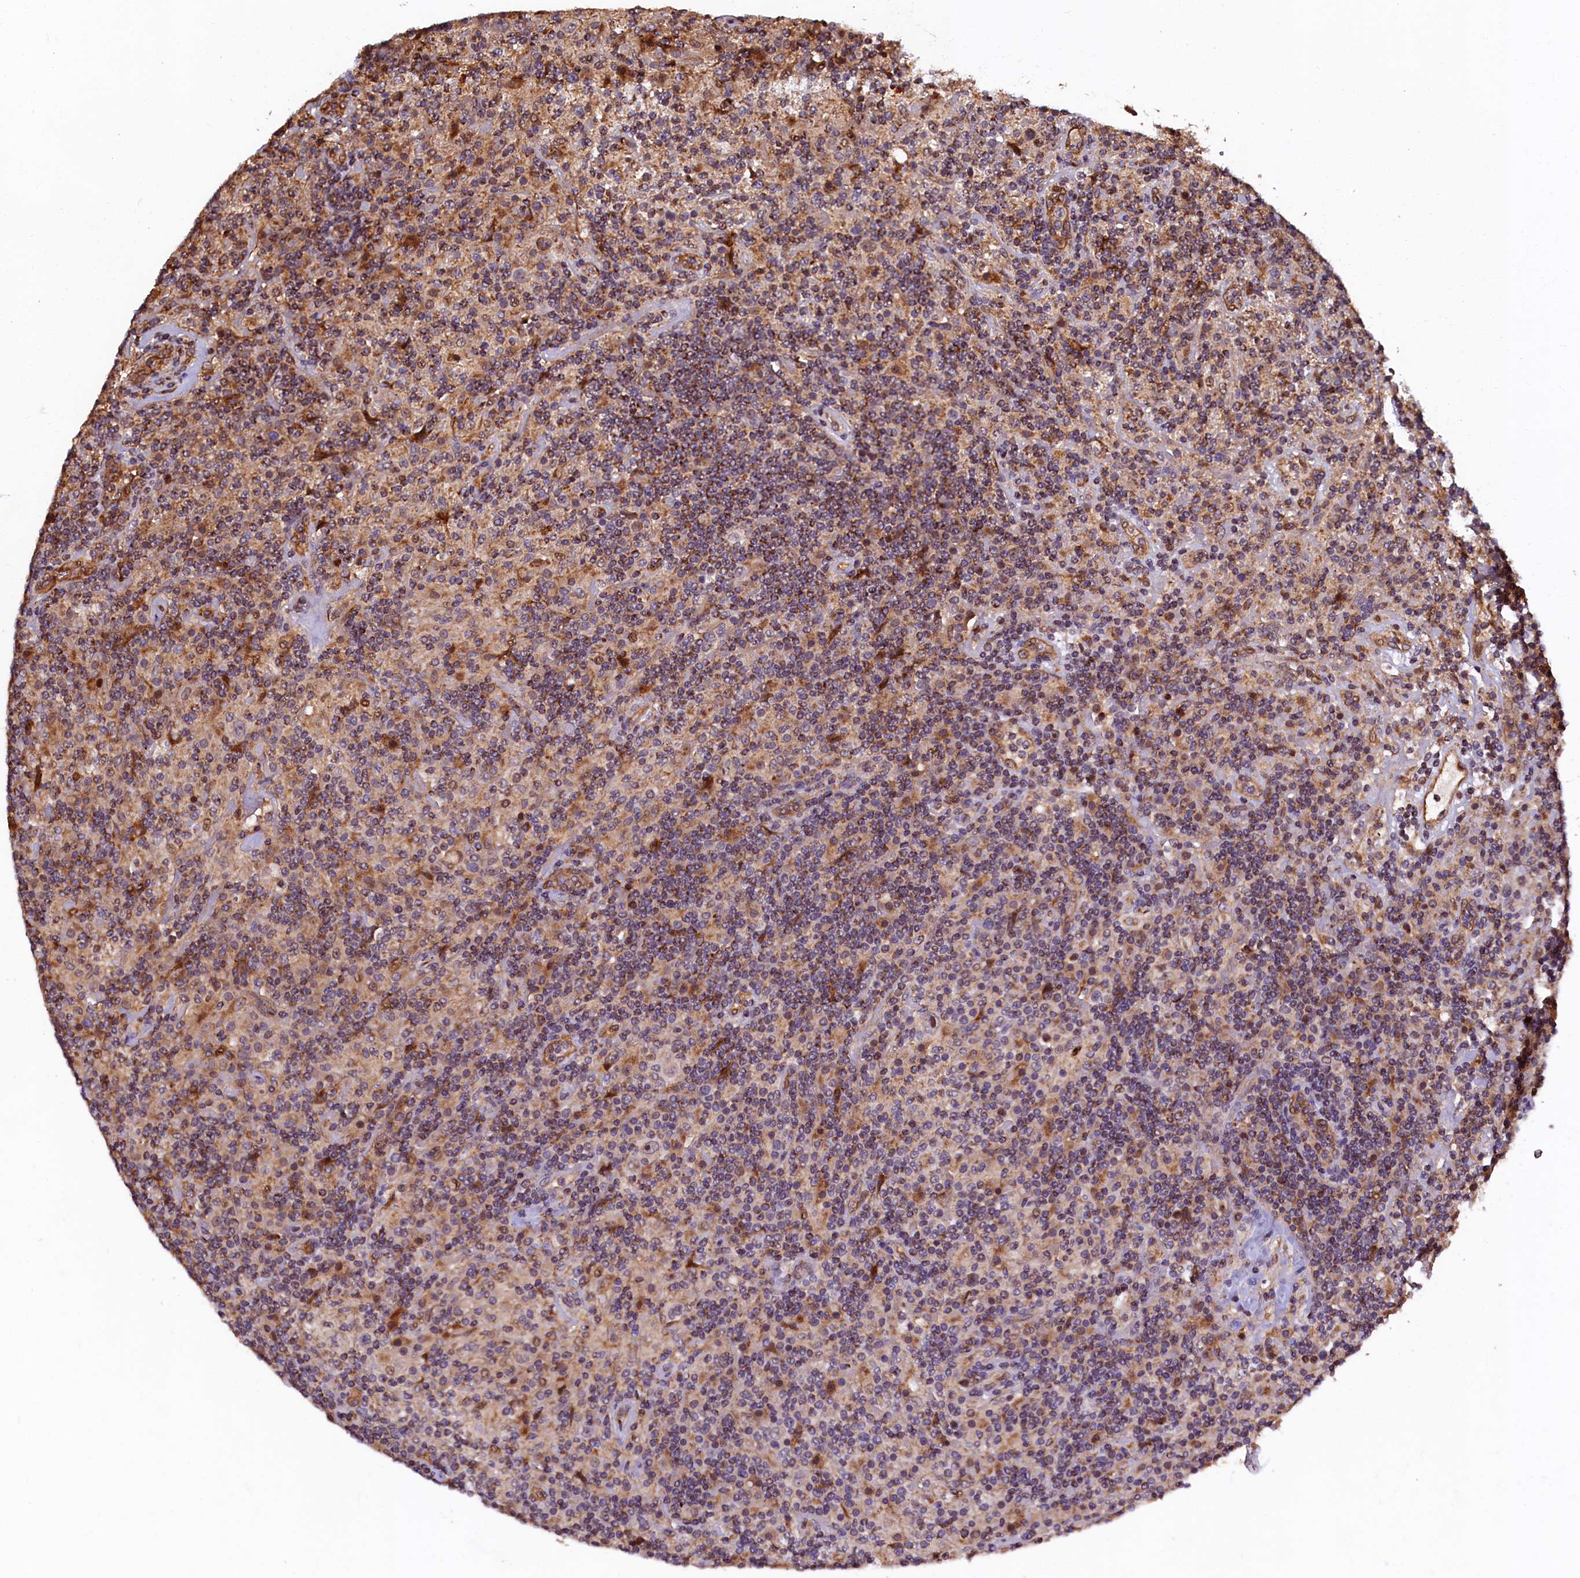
{"staining": {"intensity": "weak", "quantity": "25%-75%", "location": "cytoplasmic/membranous,nuclear"}, "tissue": "lymphoma", "cell_type": "Tumor cells", "image_type": "cancer", "snomed": [{"axis": "morphology", "description": "Hodgkin's disease, NOS"}, {"axis": "topography", "description": "Lymph node"}], "caption": "There is low levels of weak cytoplasmic/membranous and nuclear expression in tumor cells of Hodgkin's disease, as demonstrated by immunohistochemical staining (brown color).", "gene": "NCKAP5L", "patient": {"sex": "male", "age": 70}}